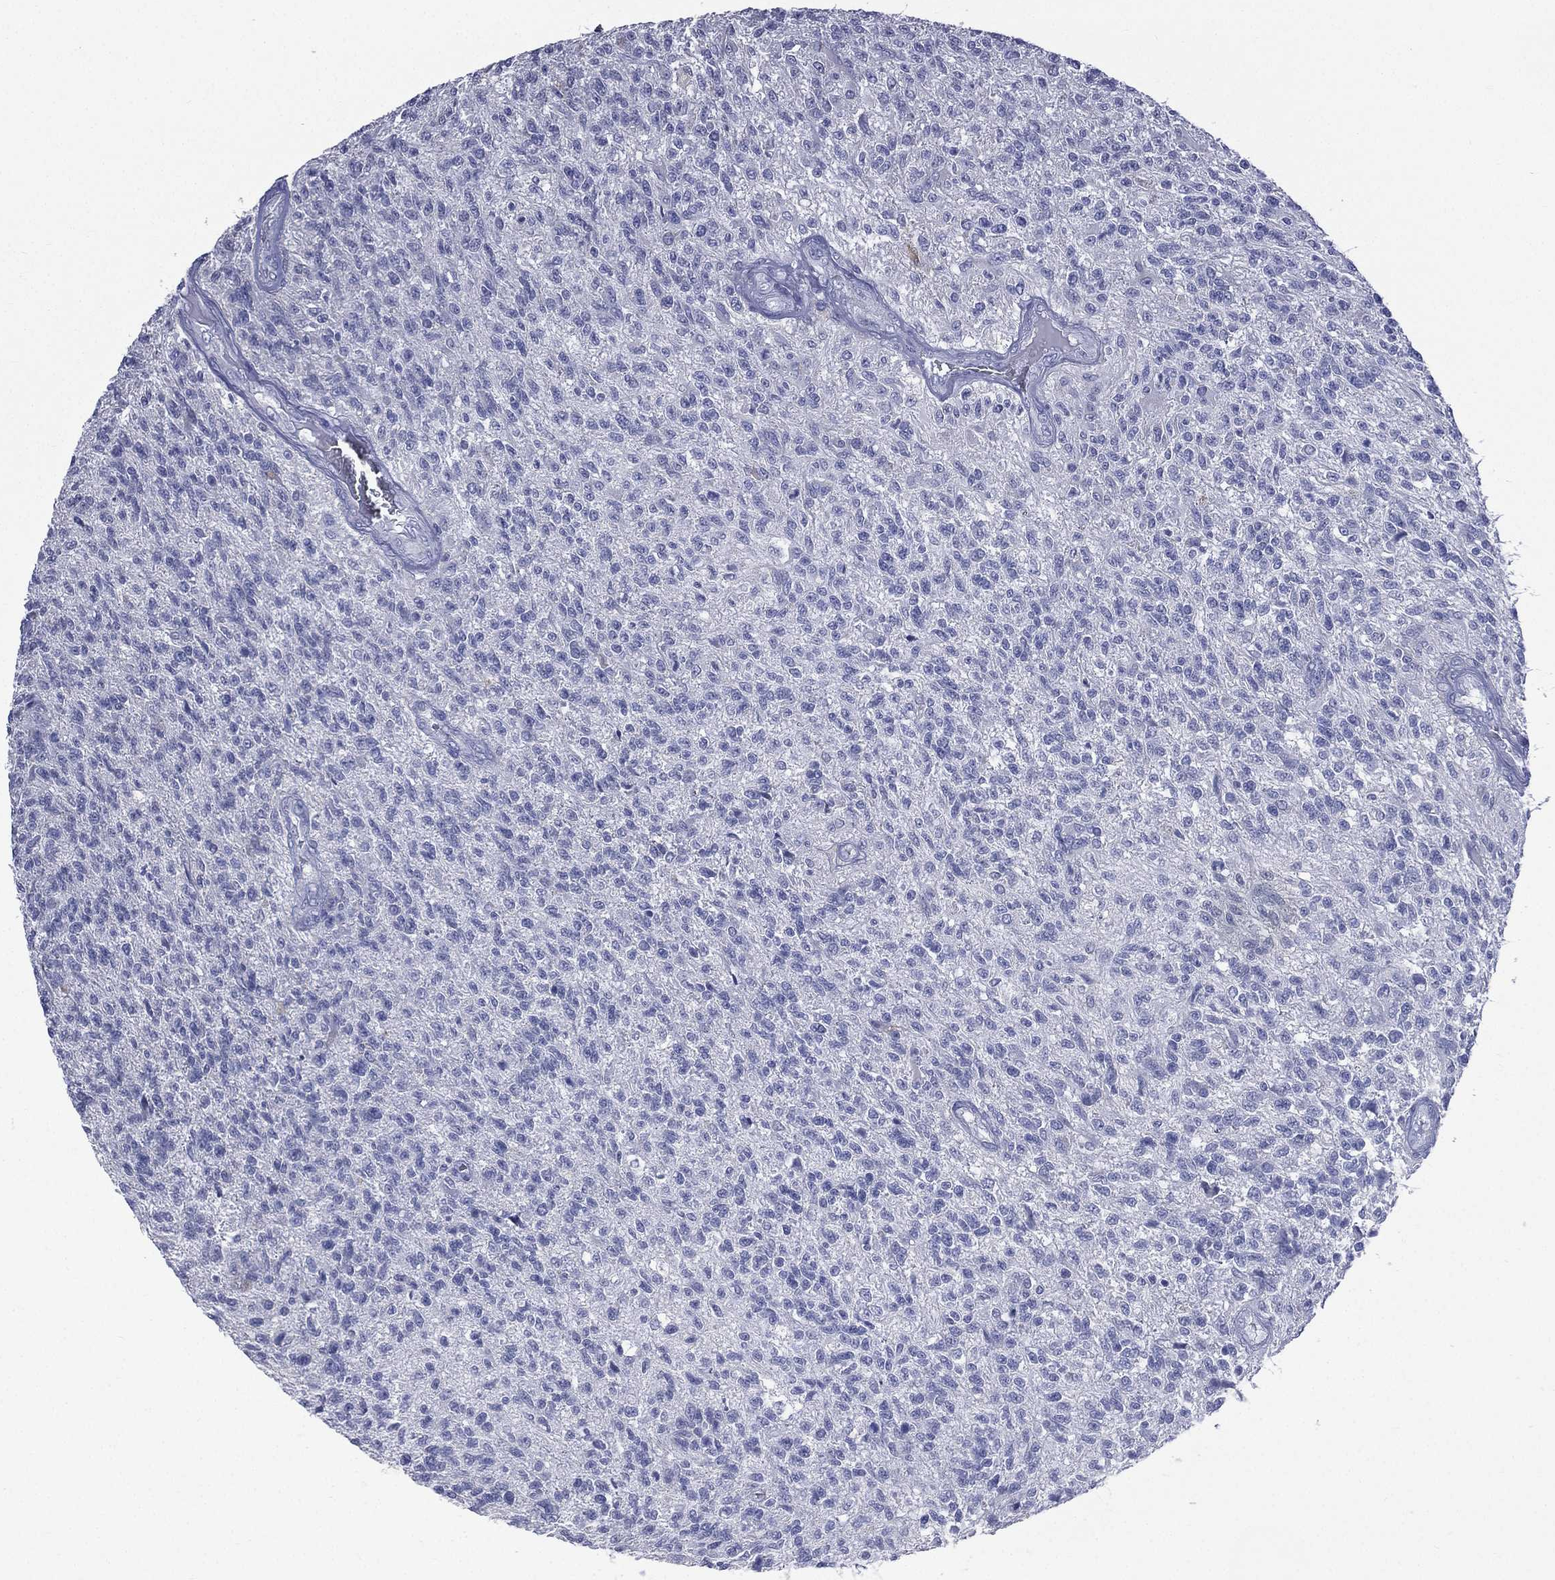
{"staining": {"intensity": "negative", "quantity": "none", "location": "none"}, "tissue": "glioma", "cell_type": "Tumor cells", "image_type": "cancer", "snomed": [{"axis": "morphology", "description": "Glioma, malignant, High grade"}, {"axis": "topography", "description": "Brain"}], "caption": "High power microscopy image of an immunohistochemistry (IHC) micrograph of glioma, revealing no significant staining in tumor cells.", "gene": "CES2", "patient": {"sex": "male", "age": 56}}